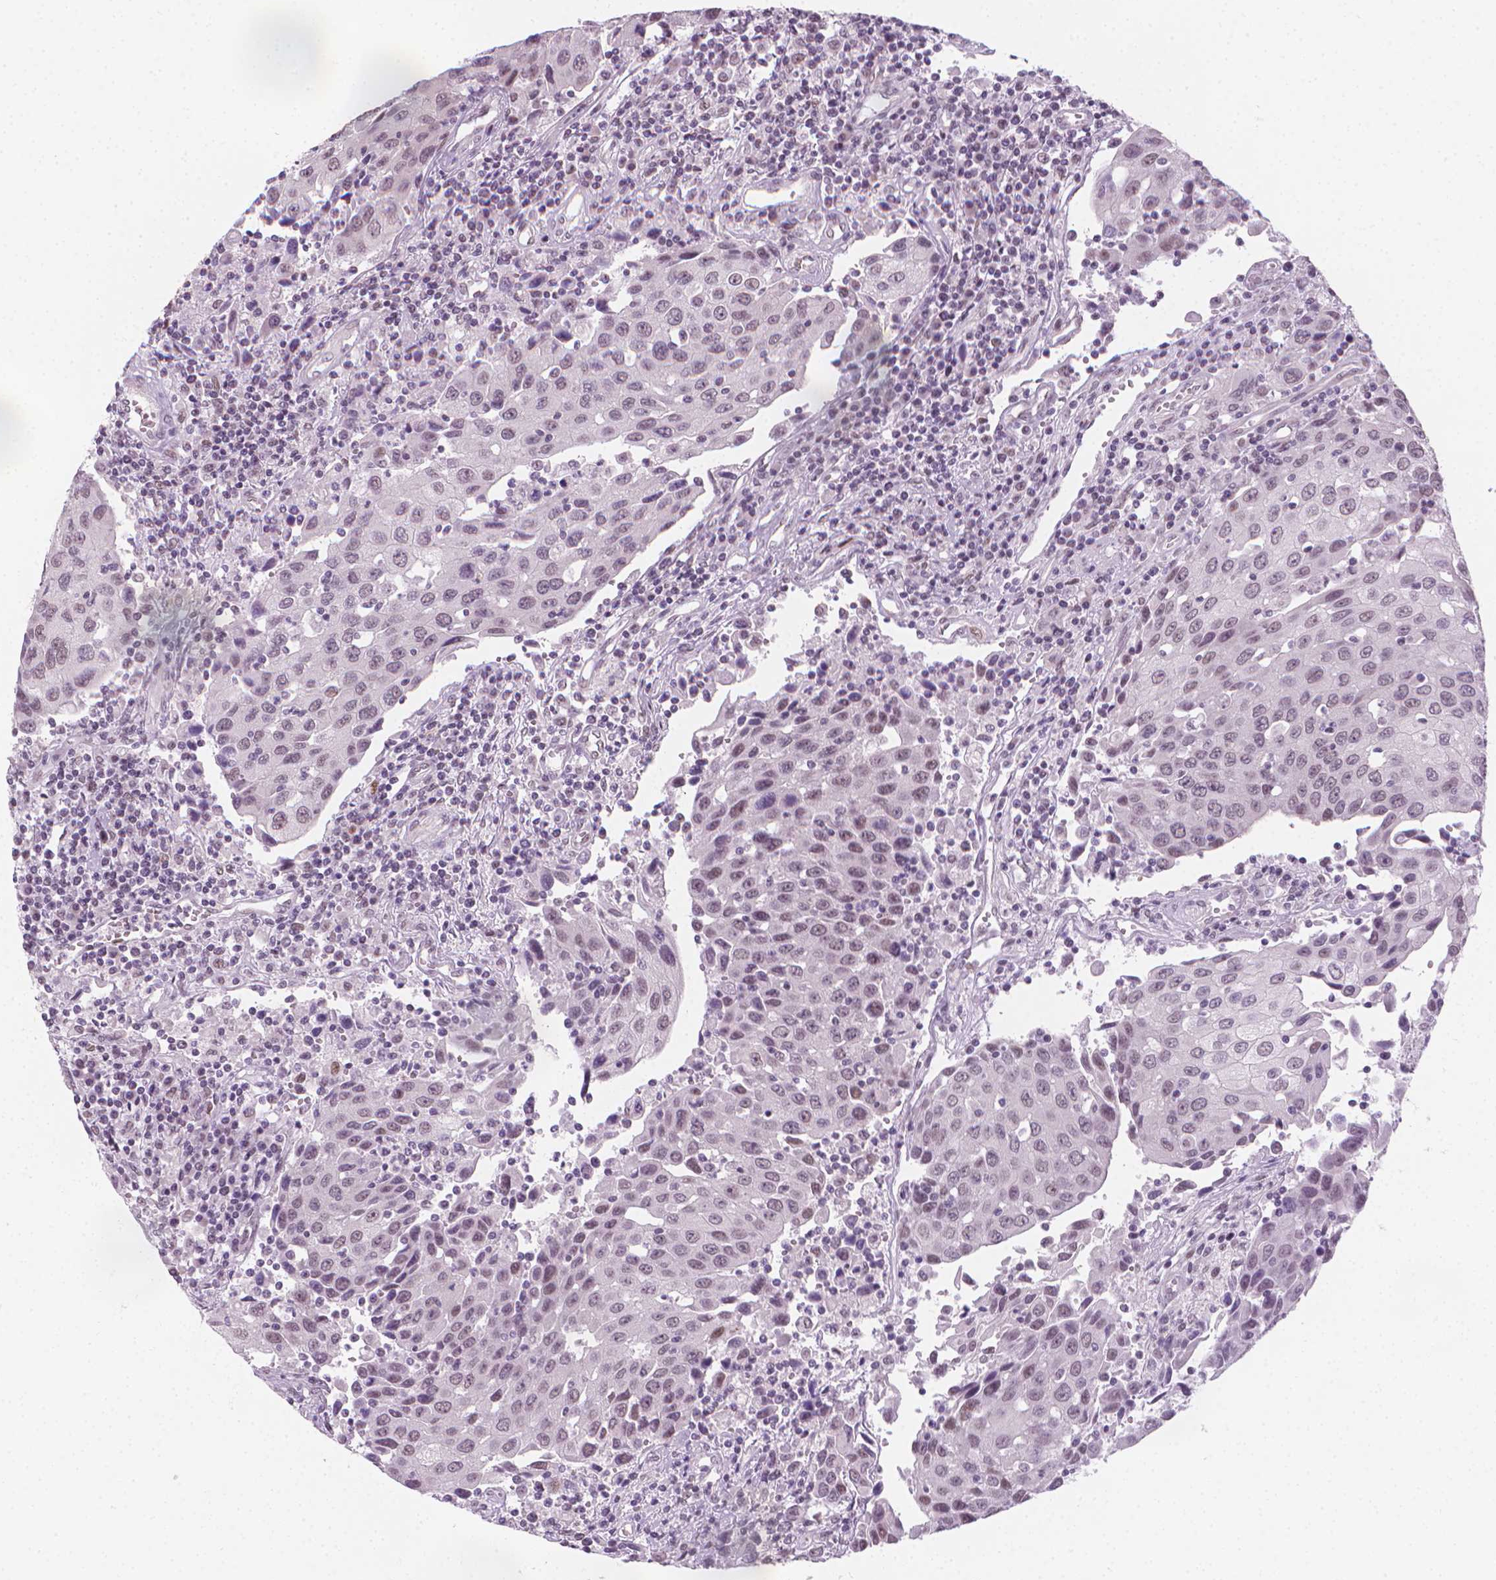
{"staining": {"intensity": "weak", "quantity": "<25%", "location": "nuclear"}, "tissue": "urothelial cancer", "cell_type": "Tumor cells", "image_type": "cancer", "snomed": [{"axis": "morphology", "description": "Urothelial carcinoma, High grade"}, {"axis": "topography", "description": "Urinary bladder"}], "caption": "Tumor cells are negative for protein expression in human high-grade urothelial carcinoma.", "gene": "CDKN1C", "patient": {"sex": "female", "age": 85}}